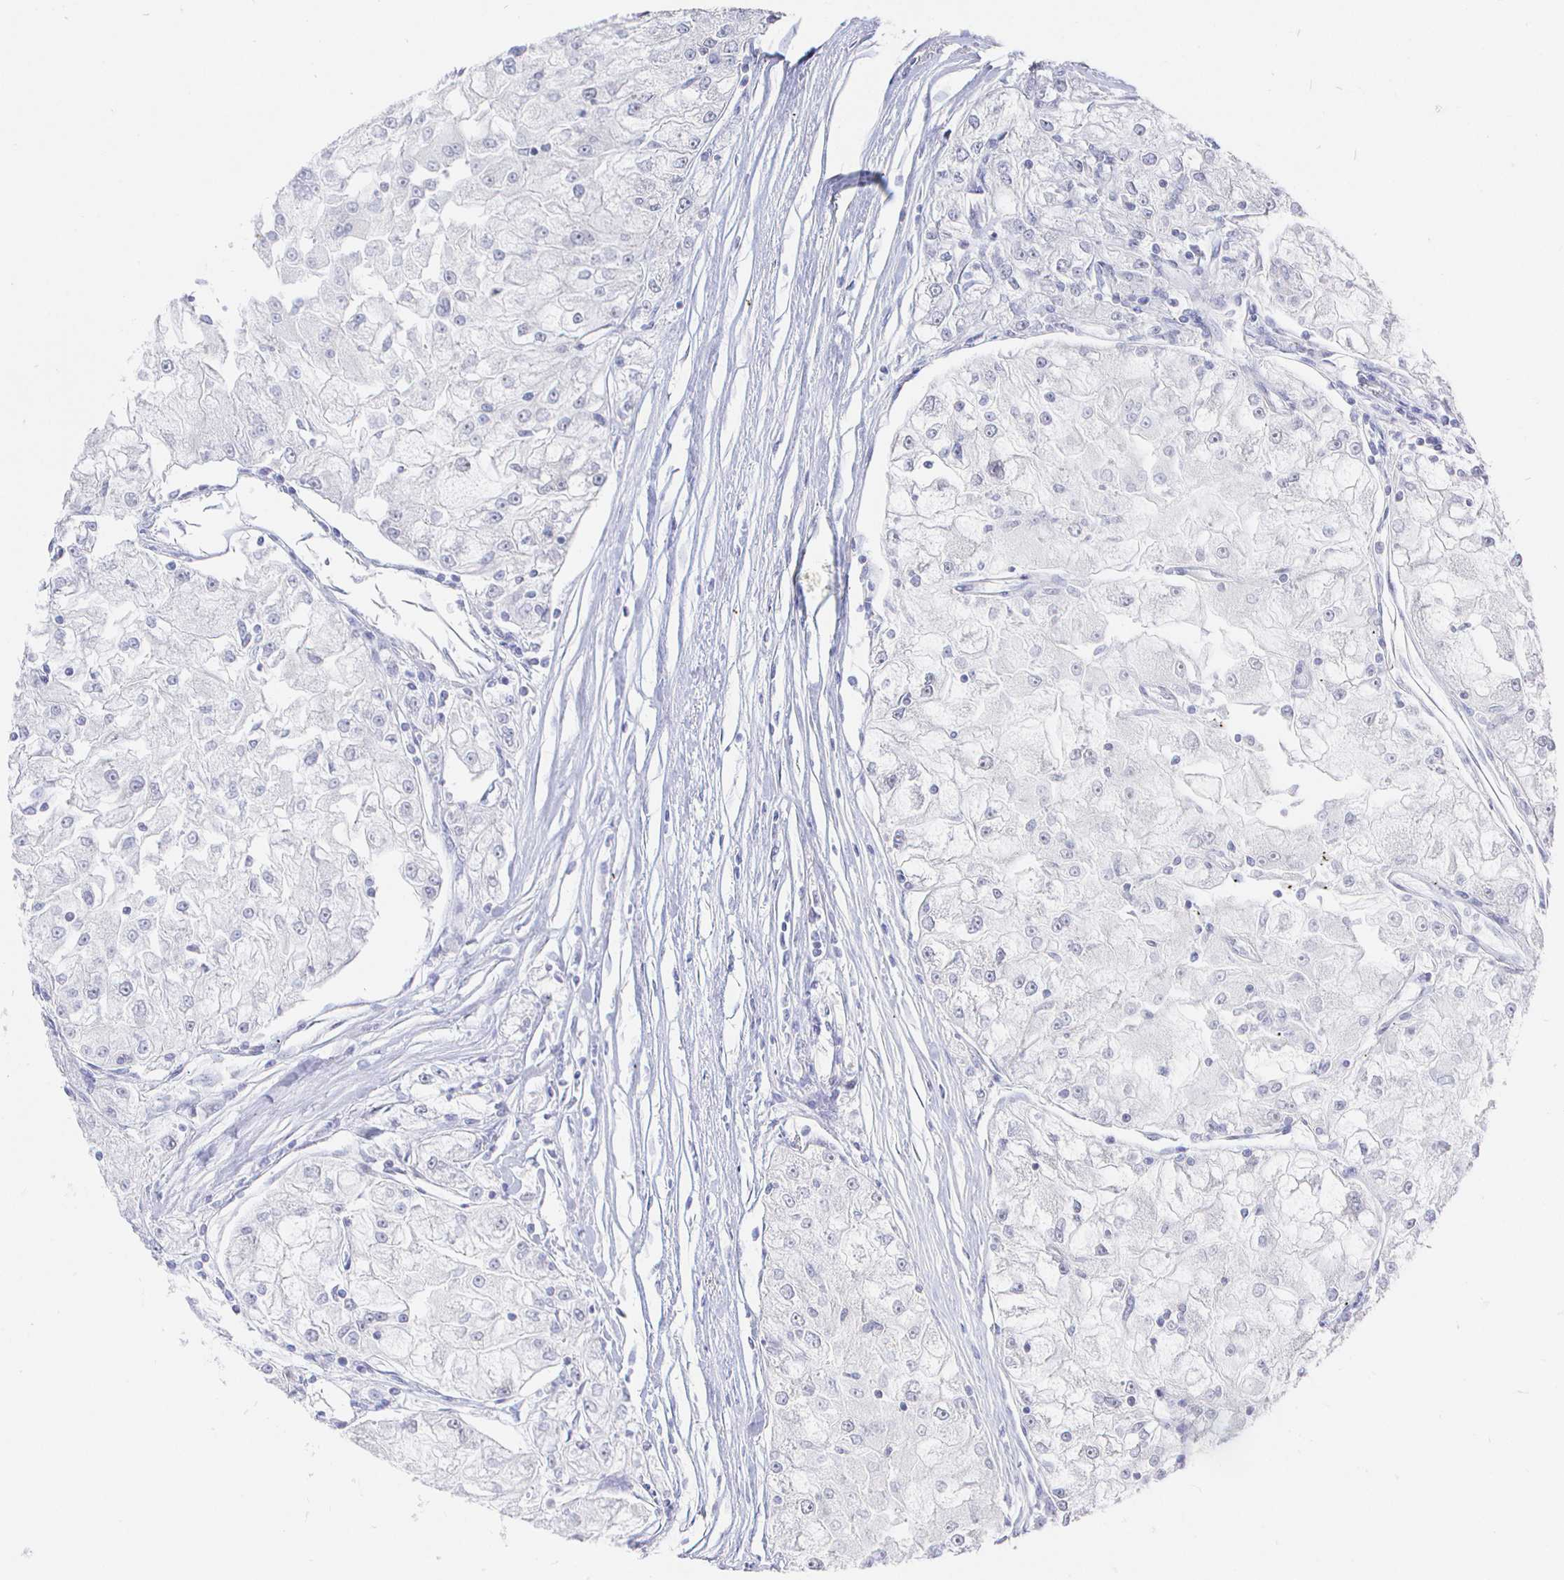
{"staining": {"intensity": "negative", "quantity": "none", "location": "none"}, "tissue": "renal cancer", "cell_type": "Tumor cells", "image_type": "cancer", "snomed": [{"axis": "morphology", "description": "Adenocarcinoma, NOS"}, {"axis": "topography", "description": "Kidney"}], "caption": "DAB (3,3'-diaminobenzidine) immunohistochemical staining of human adenocarcinoma (renal) reveals no significant expression in tumor cells.", "gene": "LRRC23", "patient": {"sex": "female", "age": 72}}